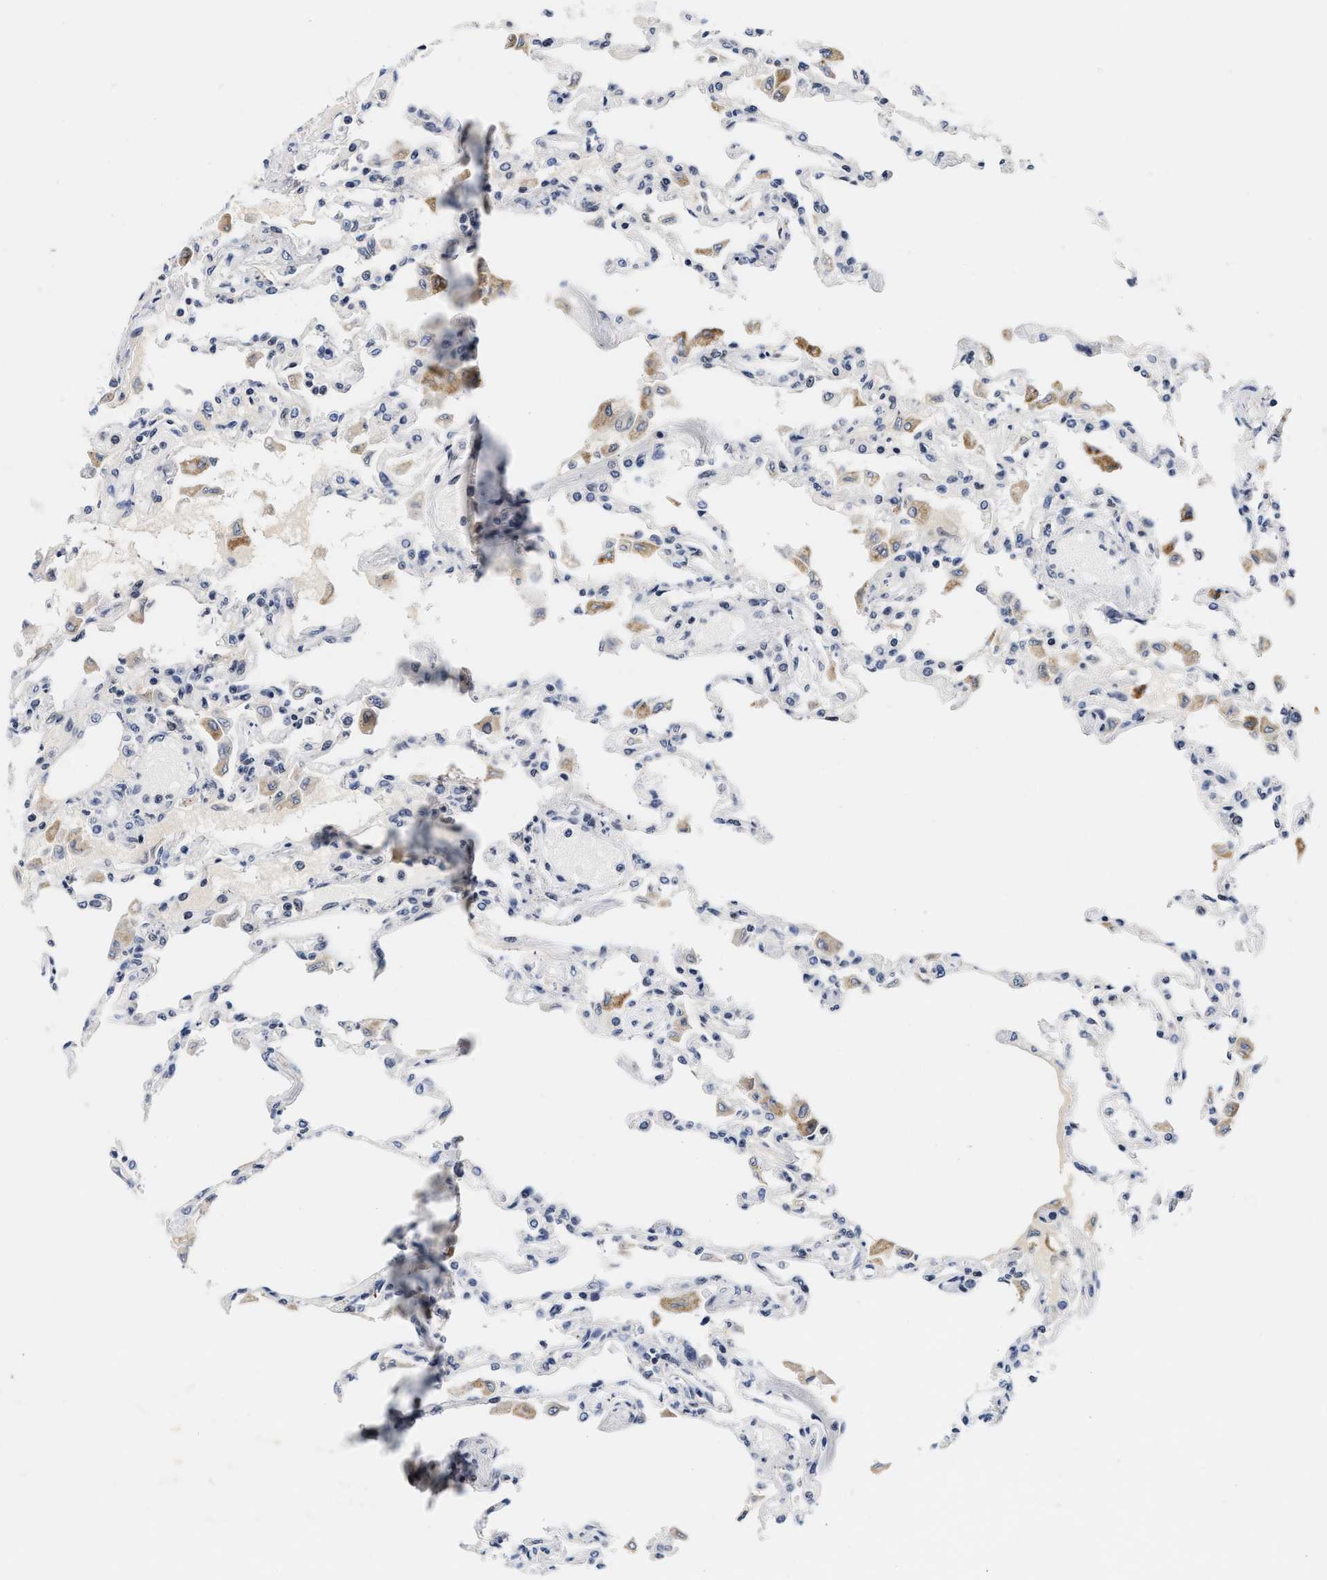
{"staining": {"intensity": "moderate", "quantity": "25%-75%", "location": "nuclear"}, "tissue": "lung", "cell_type": "Alveolar cells", "image_type": "normal", "snomed": [{"axis": "morphology", "description": "Normal tissue, NOS"}, {"axis": "topography", "description": "Bronchus"}, {"axis": "topography", "description": "Lung"}], "caption": "Immunohistochemical staining of unremarkable human lung displays moderate nuclear protein expression in about 25%-75% of alveolar cells.", "gene": "INIP", "patient": {"sex": "female", "age": 49}}